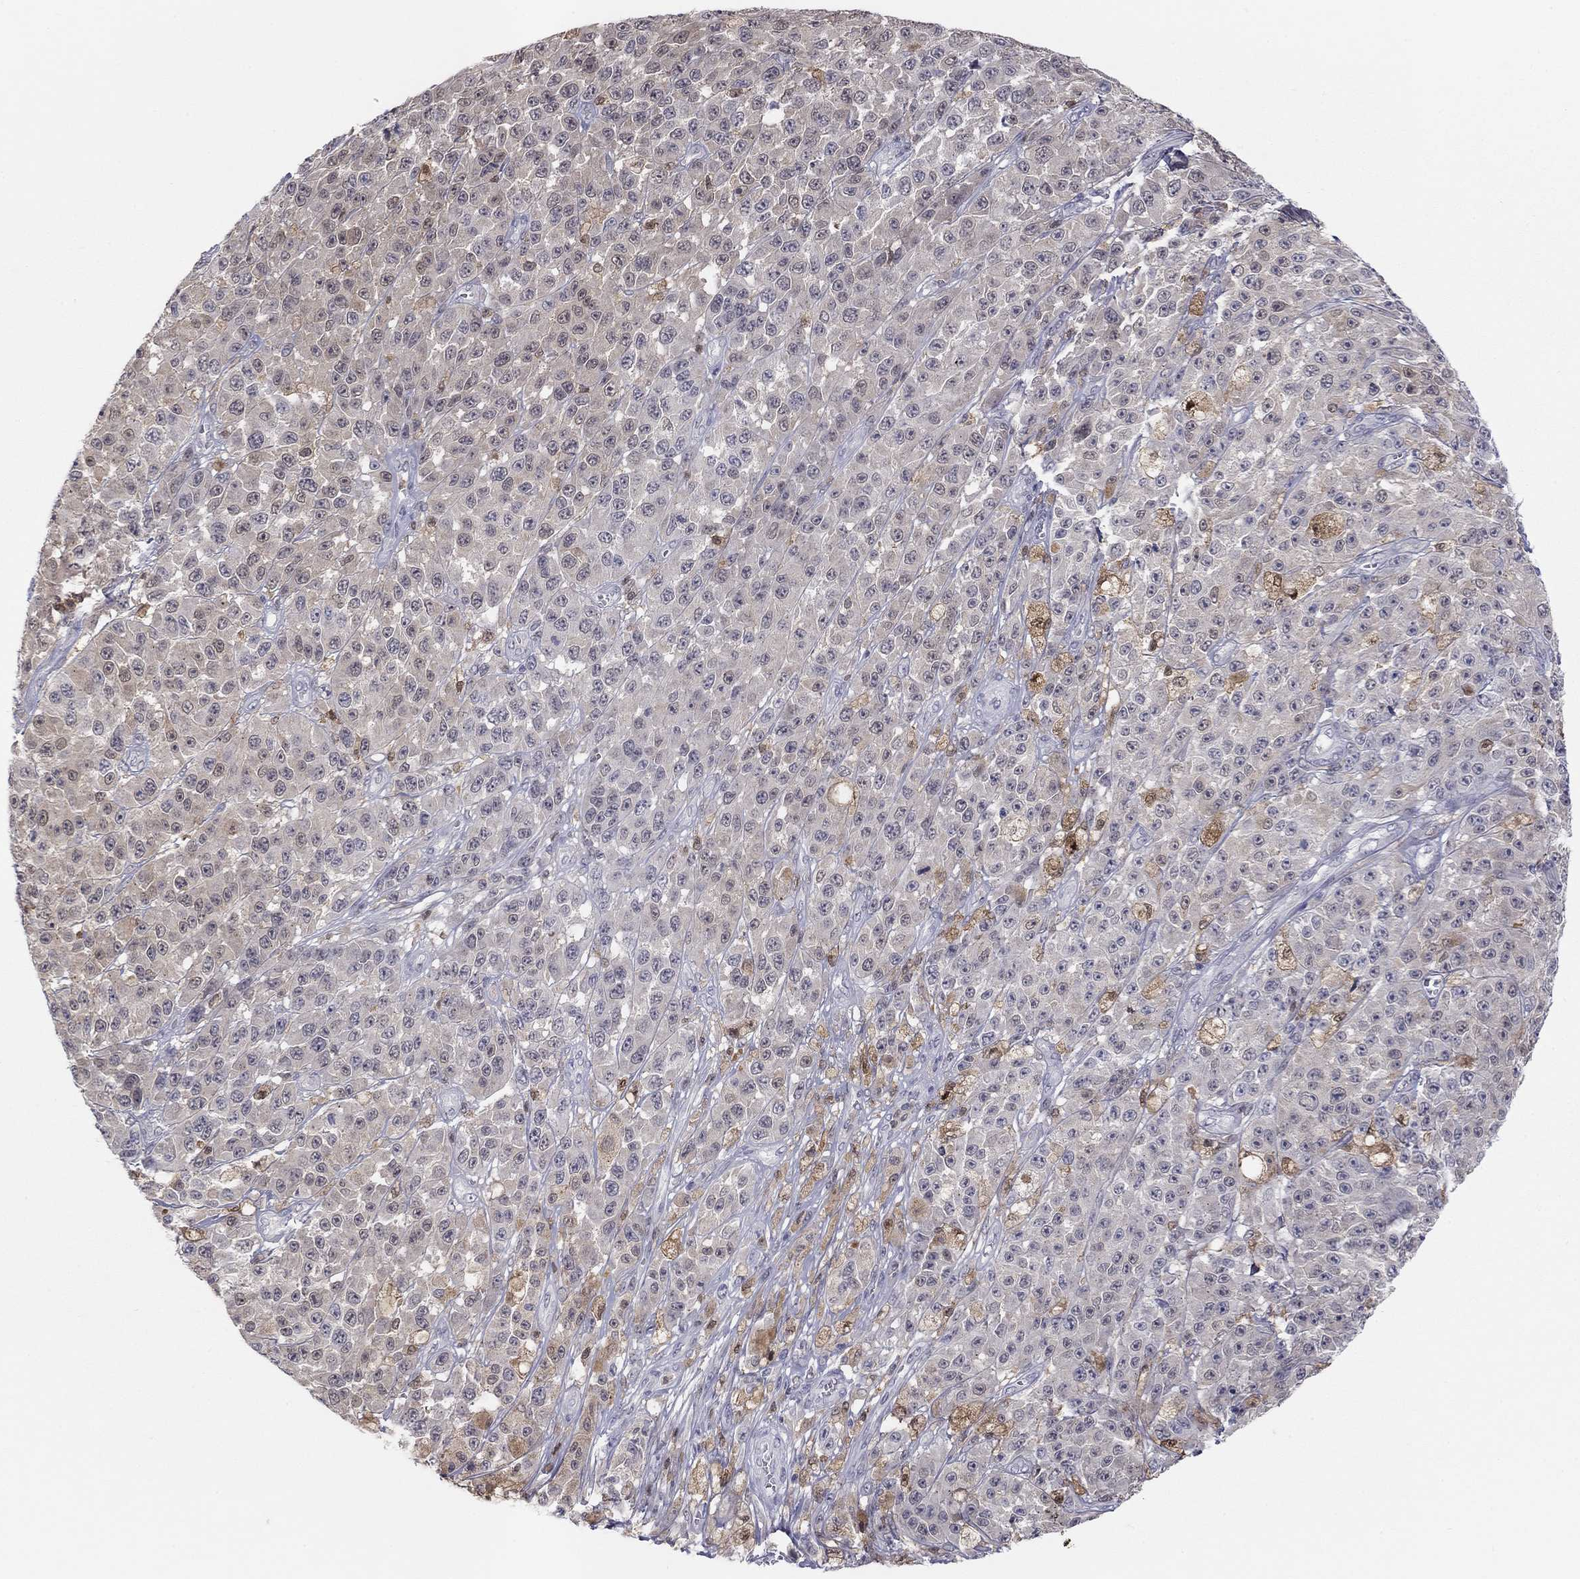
{"staining": {"intensity": "weak", "quantity": "<25%", "location": "cytoplasmic/membranous"}, "tissue": "melanoma", "cell_type": "Tumor cells", "image_type": "cancer", "snomed": [{"axis": "morphology", "description": "Malignant melanoma, NOS"}, {"axis": "topography", "description": "Skin"}], "caption": "The IHC photomicrograph has no significant positivity in tumor cells of melanoma tissue.", "gene": "PDXK", "patient": {"sex": "female", "age": 58}}